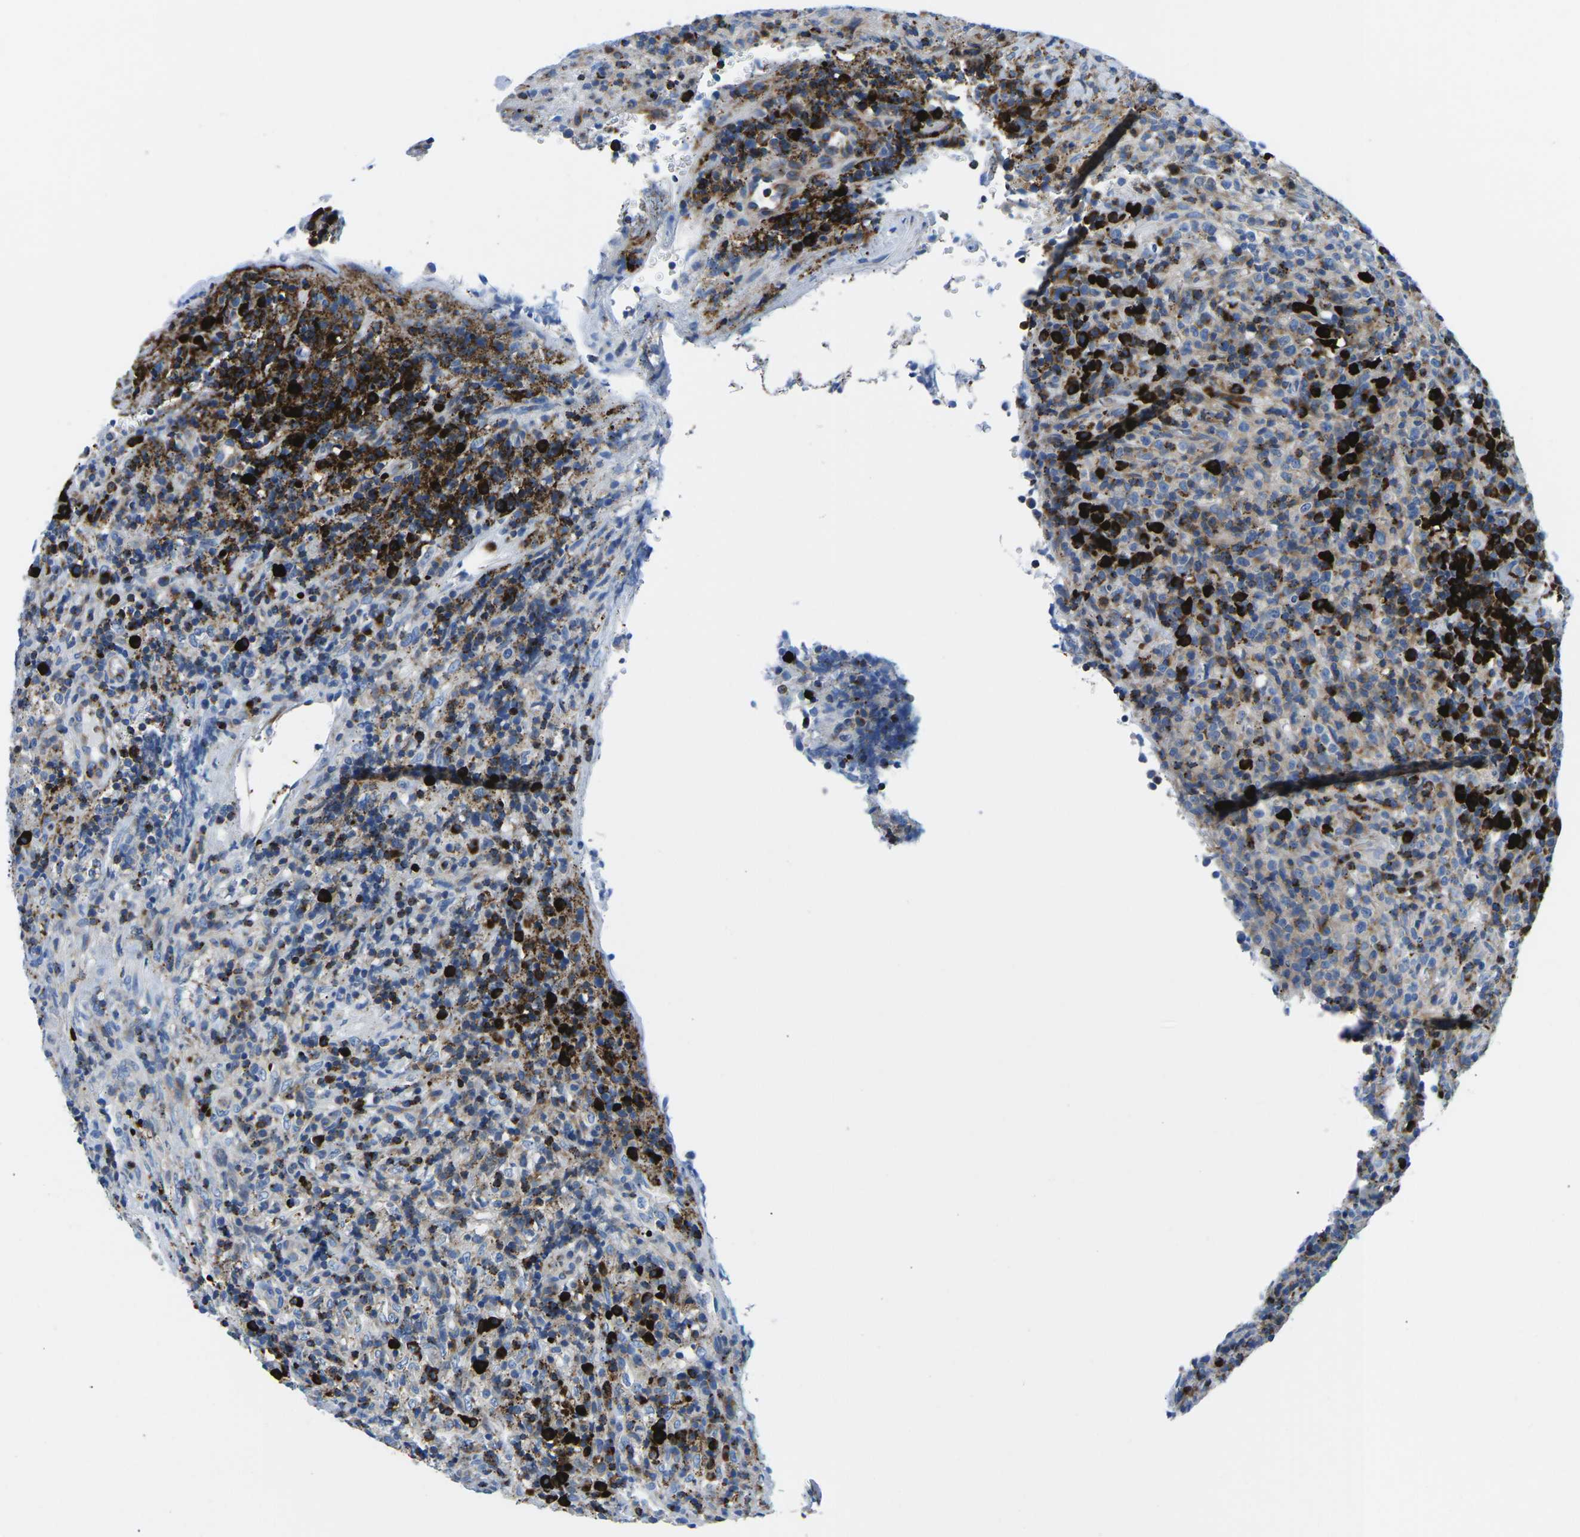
{"staining": {"intensity": "weak", "quantity": "<25%", "location": "cytoplasmic/membranous"}, "tissue": "lymphoma", "cell_type": "Tumor cells", "image_type": "cancer", "snomed": [{"axis": "morphology", "description": "Malignant lymphoma, non-Hodgkin's type, High grade"}, {"axis": "topography", "description": "Lymph node"}], "caption": "High power microscopy micrograph of an IHC micrograph of malignant lymphoma, non-Hodgkin's type (high-grade), revealing no significant expression in tumor cells.", "gene": "MC4R", "patient": {"sex": "female", "age": 76}}